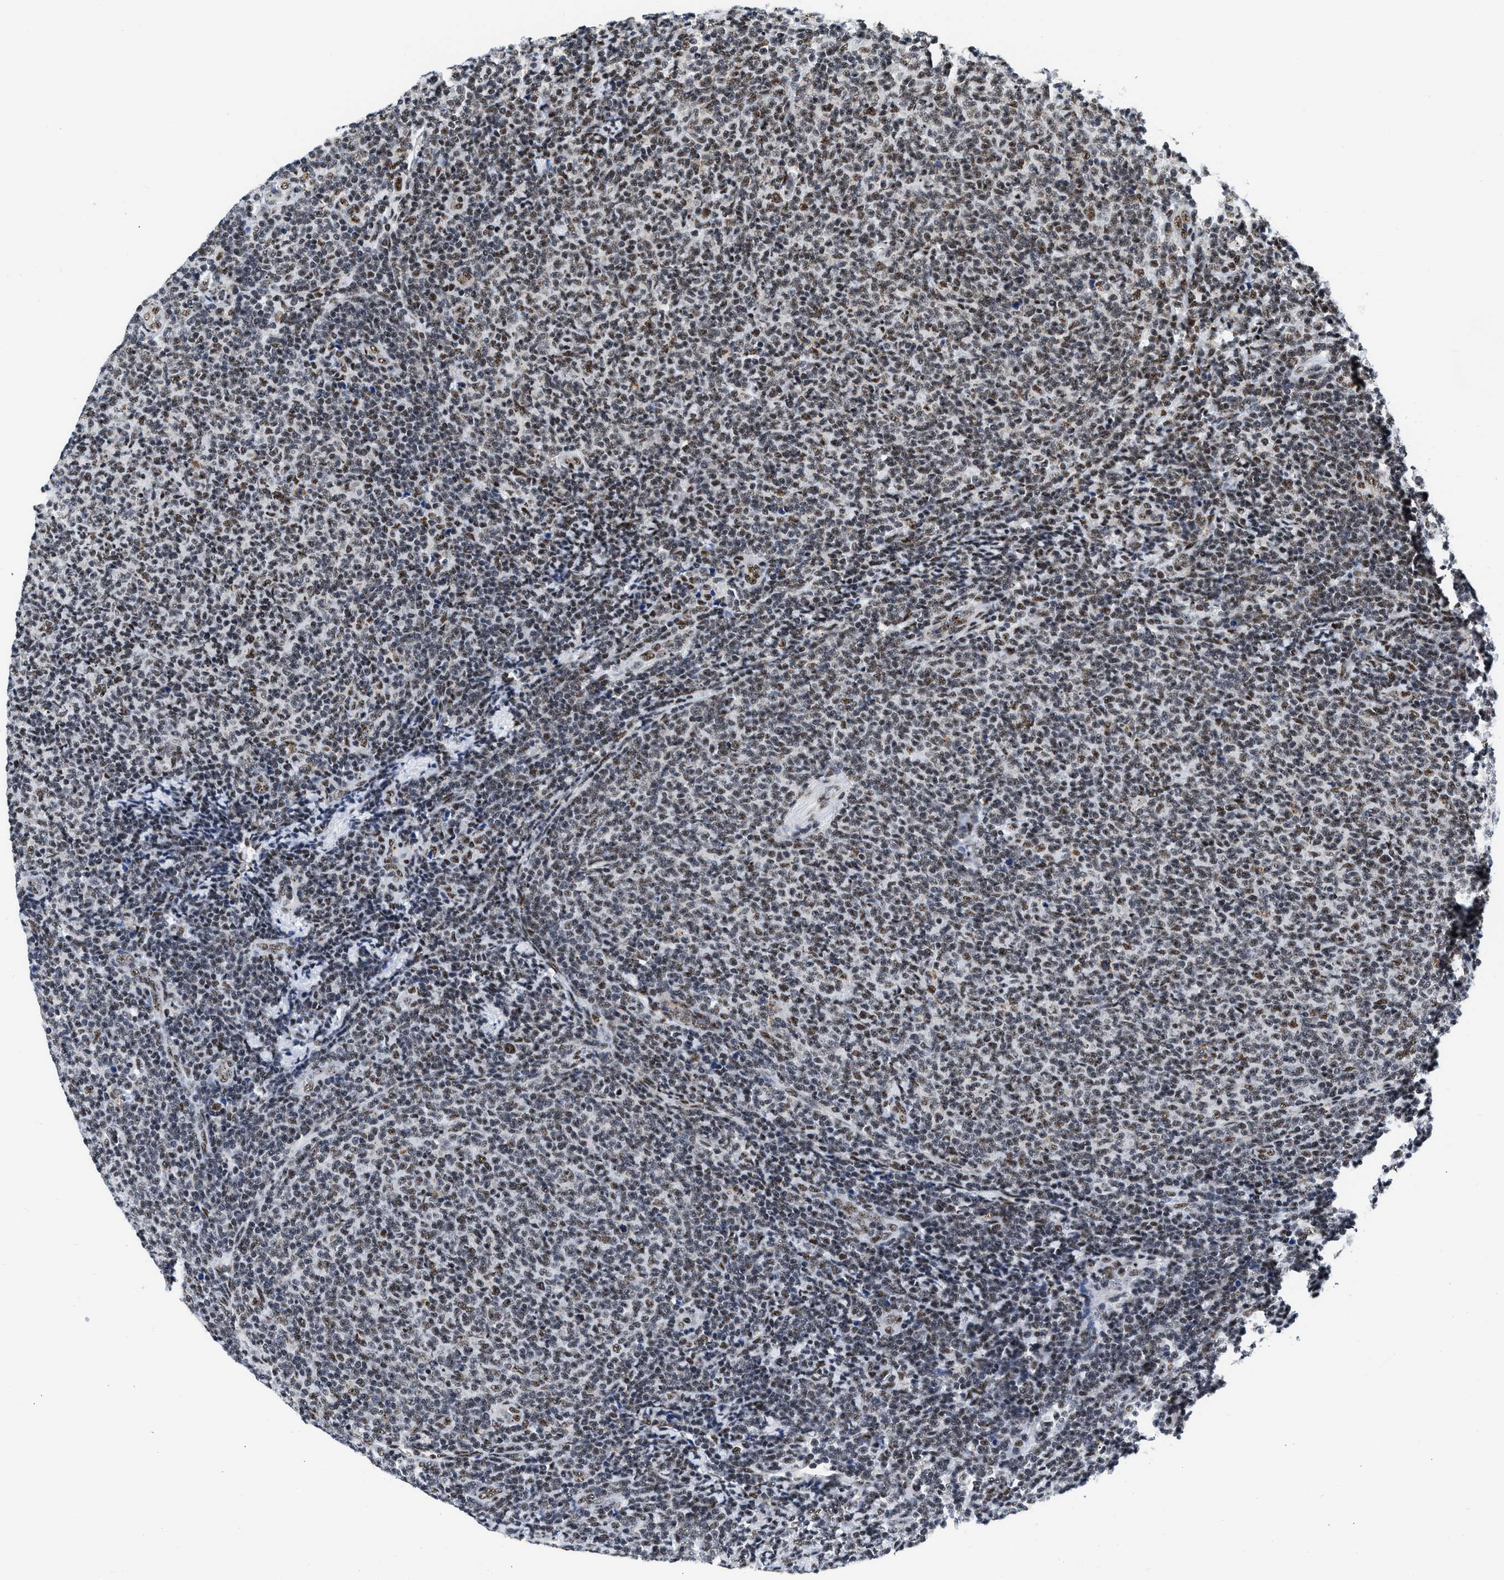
{"staining": {"intensity": "moderate", "quantity": ">75%", "location": "nuclear"}, "tissue": "lymphoma", "cell_type": "Tumor cells", "image_type": "cancer", "snomed": [{"axis": "morphology", "description": "Malignant lymphoma, non-Hodgkin's type, Low grade"}, {"axis": "topography", "description": "Lymph node"}], "caption": "Immunohistochemical staining of low-grade malignant lymphoma, non-Hodgkin's type demonstrates medium levels of moderate nuclear positivity in about >75% of tumor cells. The staining was performed using DAB, with brown indicating positive protein expression. Nuclei are stained blue with hematoxylin.", "gene": "RBM8A", "patient": {"sex": "male", "age": 66}}